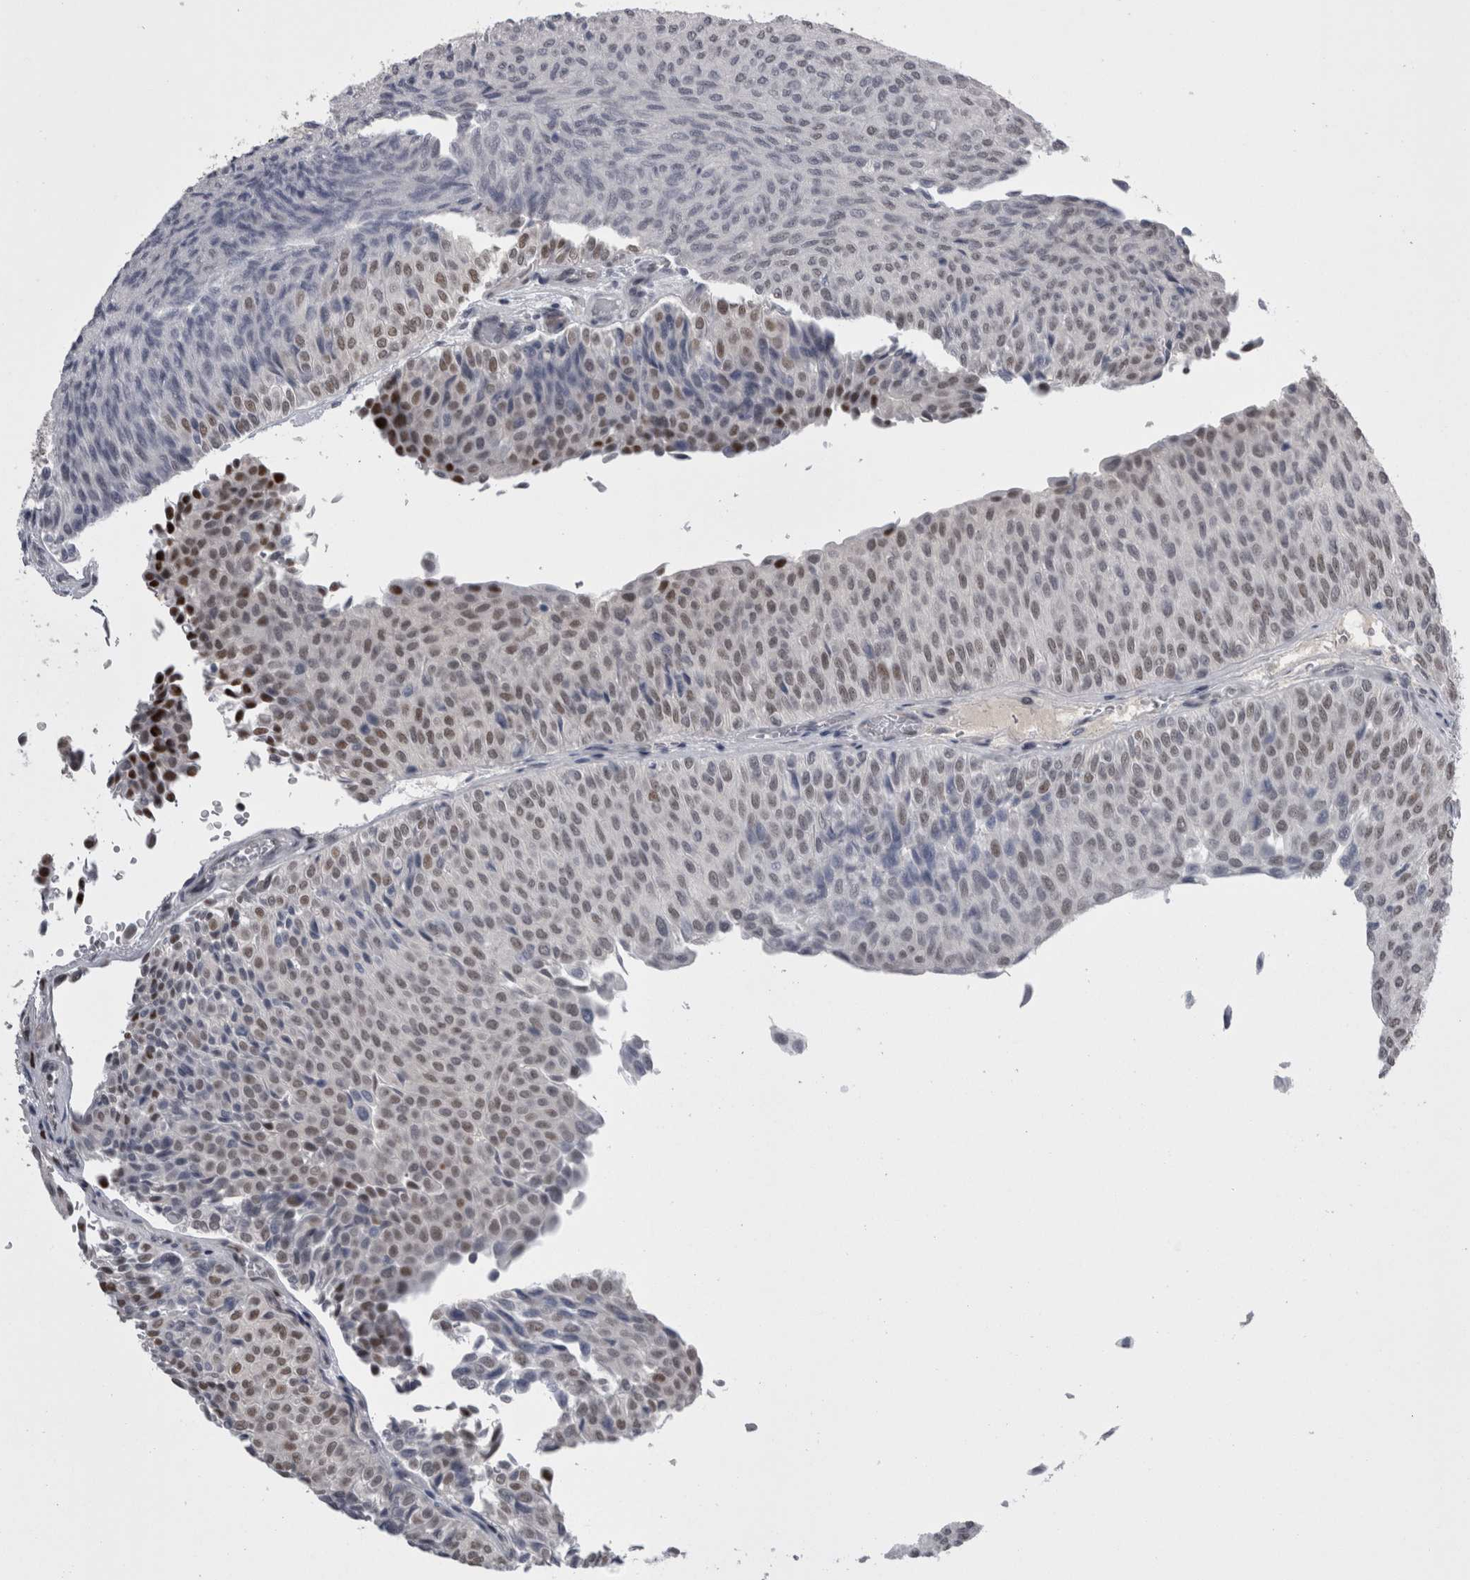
{"staining": {"intensity": "weak", "quantity": "25%-75%", "location": "nuclear"}, "tissue": "urothelial cancer", "cell_type": "Tumor cells", "image_type": "cancer", "snomed": [{"axis": "morphology", "description": "Urothelial carcinoma, Low grade"}, {"axis": "topography", "description": "Urinary bladder"}], "caption": "Protein staining exhibits weak nuclear positivity in about 25%-75% of tumor cells in low-grade urothelial carcinoma.", "gene": "C1orf54", "patient": {"sex": "male", "age": 78}}